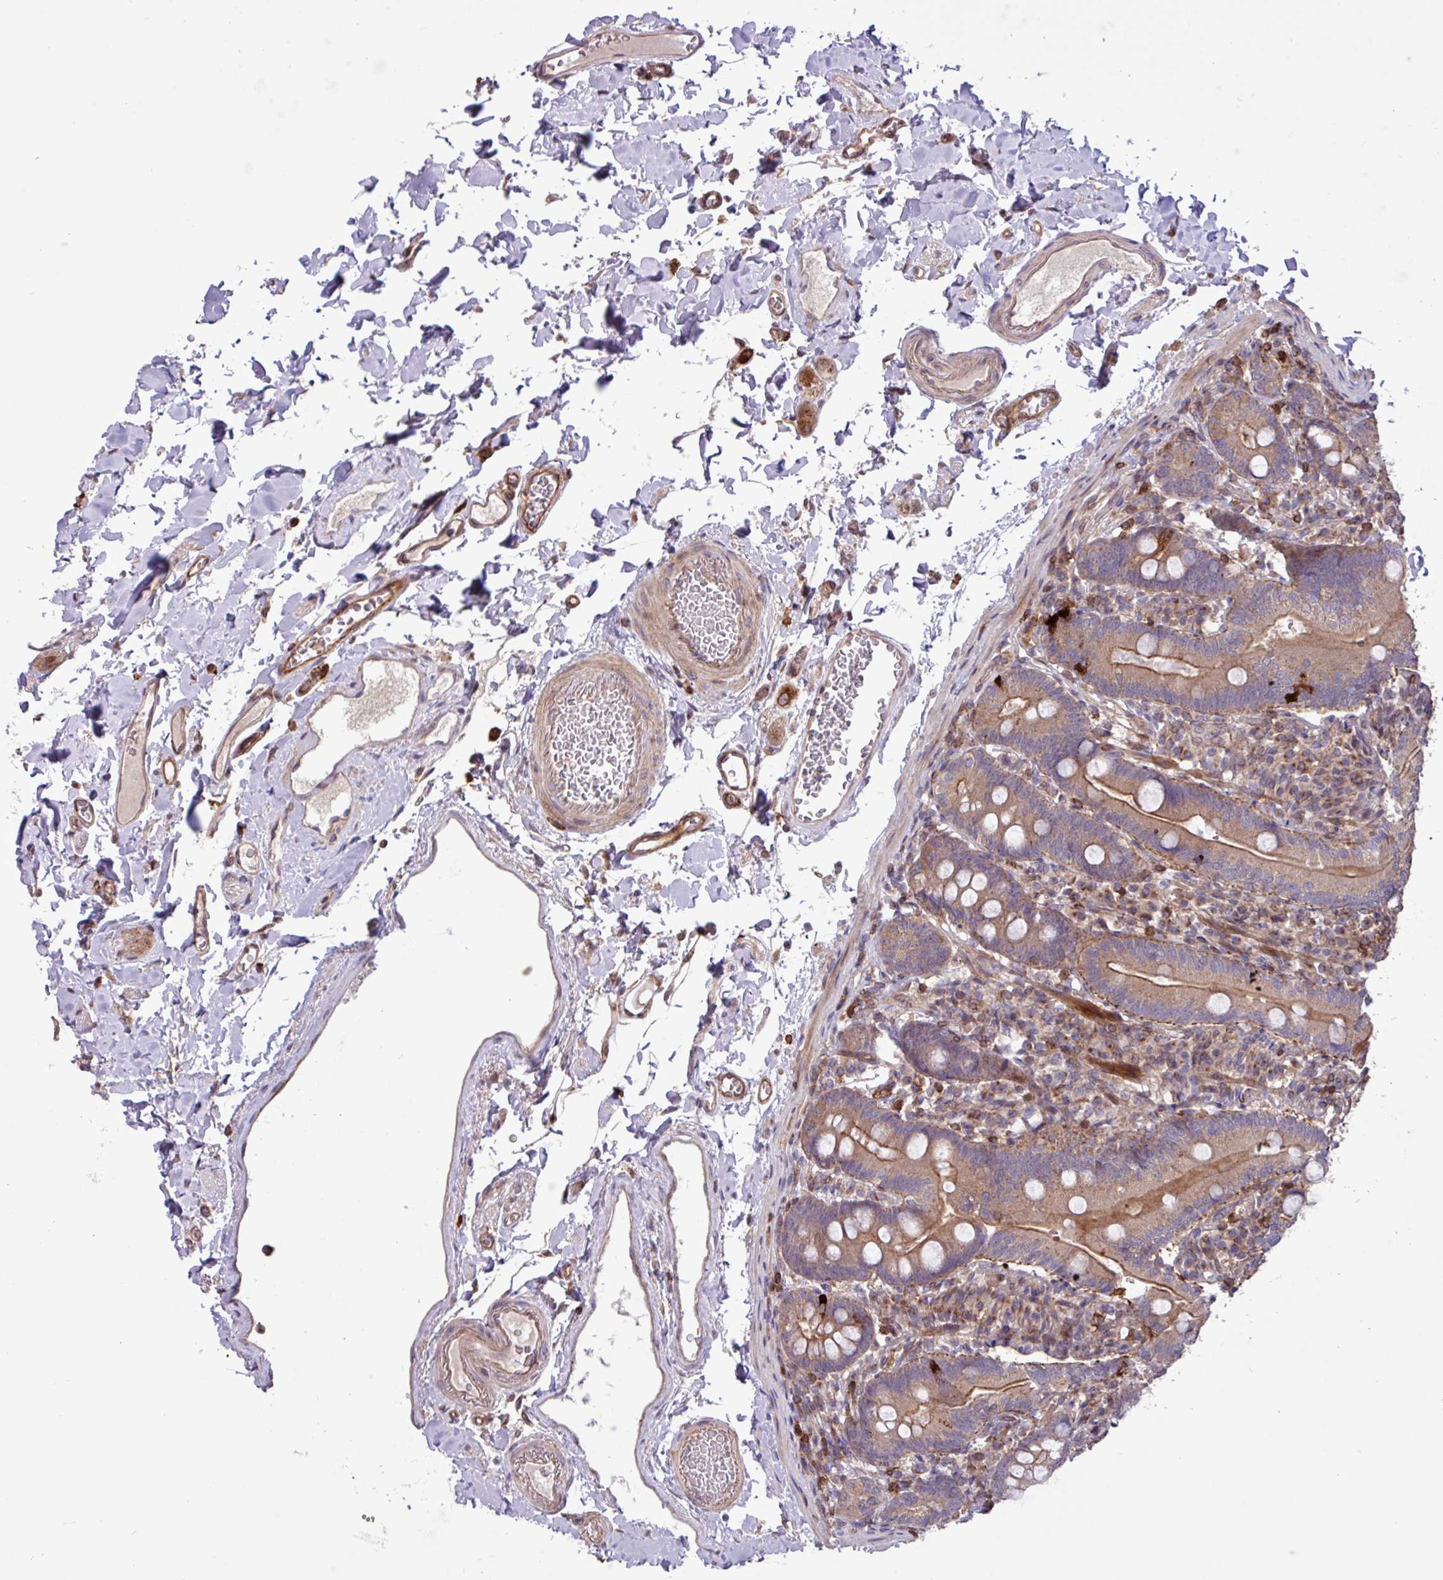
{"staining": {"intensity": "strong", "quantity": "25%-75%", "location": "cytoplasmic/membranous"}, "tissue": "duodenum", "cell_type": "Glandular cells", "image_type": "normal", "snomed": [{"axis": "morphology", "description": "Normal tissue, NOS"}, {"axis": "topography", "description": "Duodenum"}], "caption": "Protein positivity by IHC reveals strong cytoplasmic/membranous positivity in approximately 25%-75% of glandular cells in benign duodenum.", "gene": "CNTRL", "patient": {"sex": "female", "age": 67}}